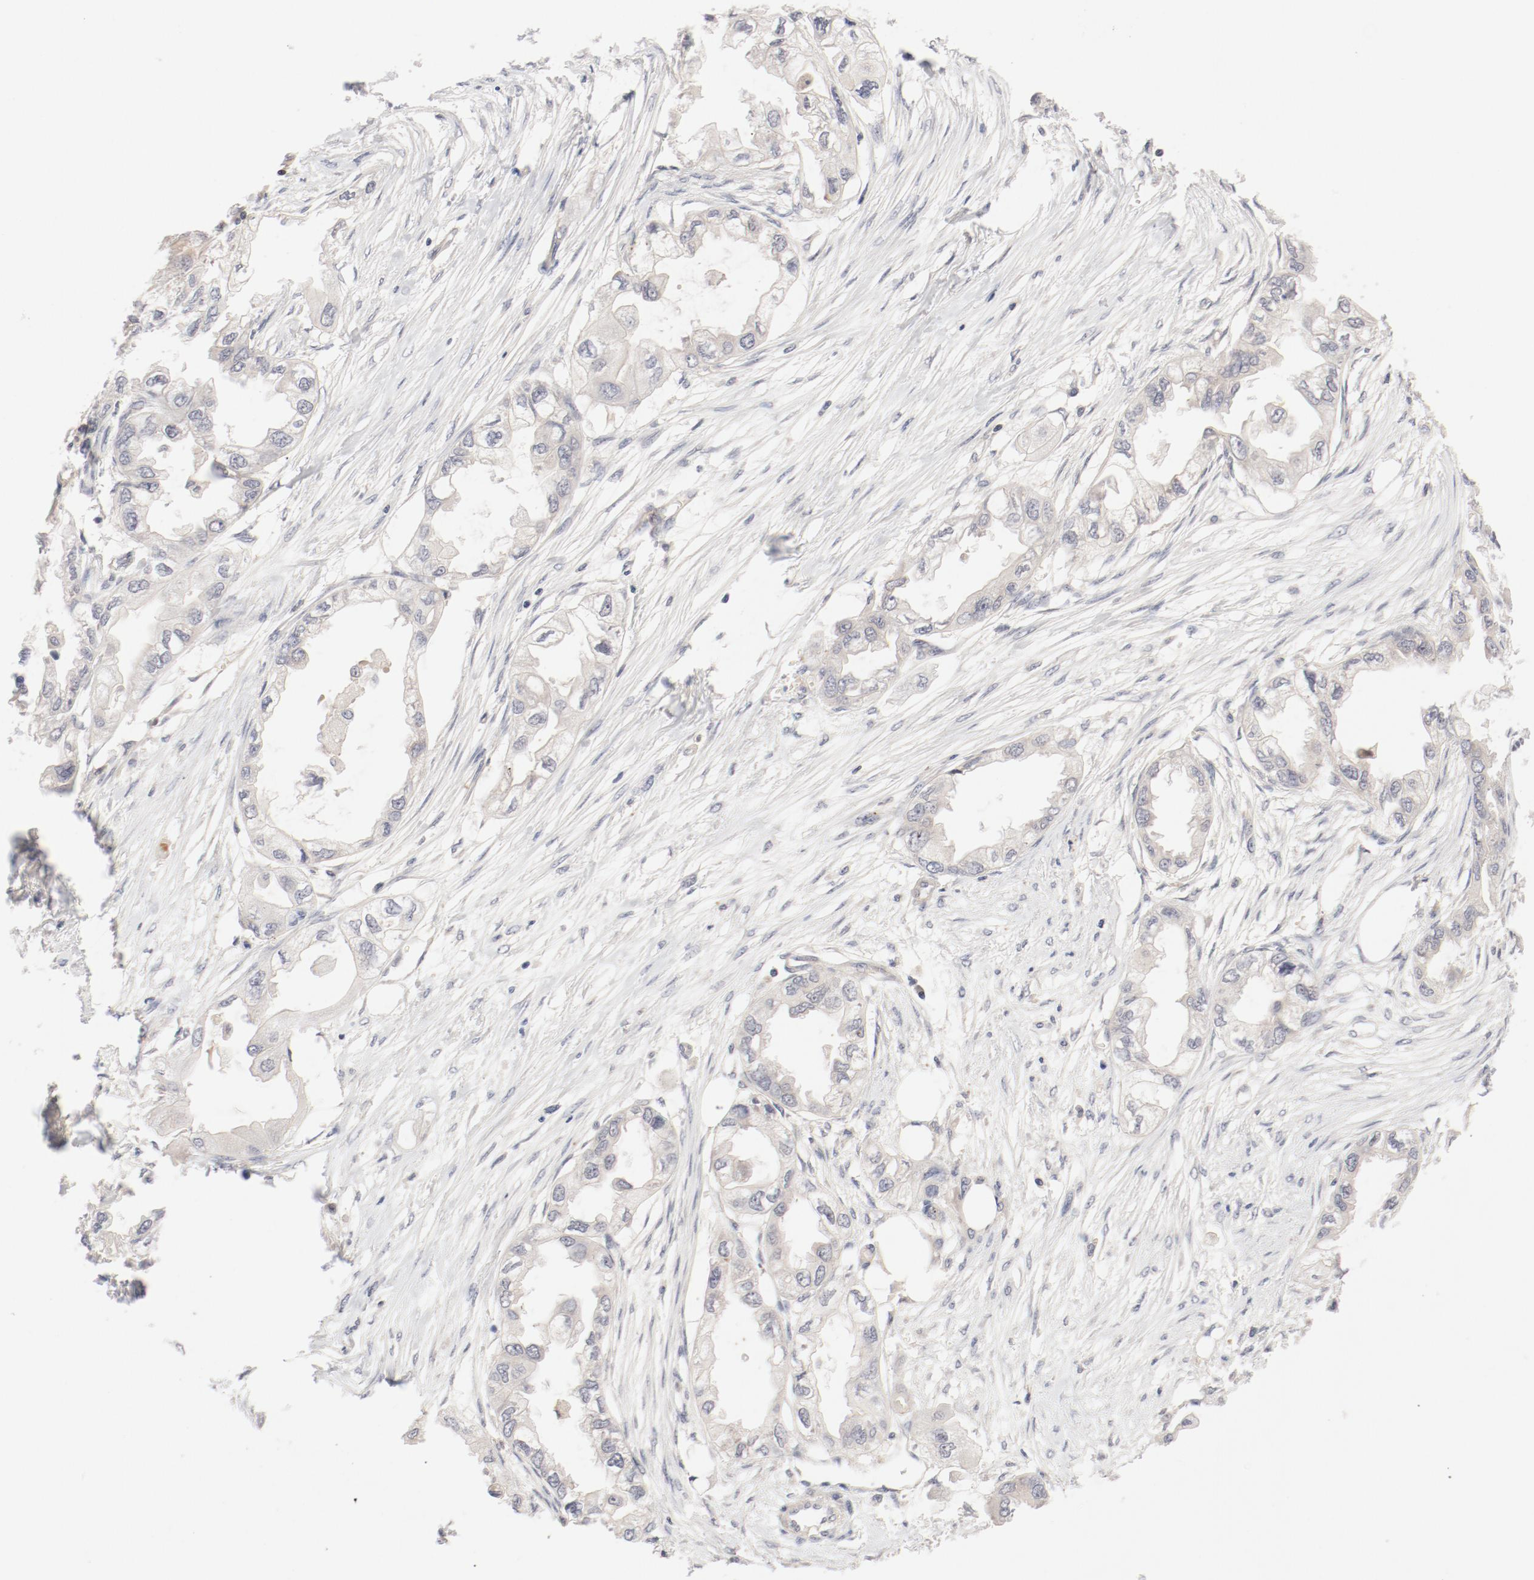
{"staining": {"intensity": "negative", "quantity": "none", "location": "none"}, "tissue": "endometrial cancer", "cell_type": "Tumor cells", "image_type": "cancer", "snomed": [{"axis": "morphology", "description": "Adenocarcinoma, NOS"}, {"axis": "topography", "description": "Endometrium"}], "caption": "Immunohistochemistry (IHC) histopathology image of human adenocarcinoma (endometrial) stained for a protein (brown), which reveals no staining in tumor cells.", "gene": "ZNF267", "patient": {"sex": "female", "age": 67}}